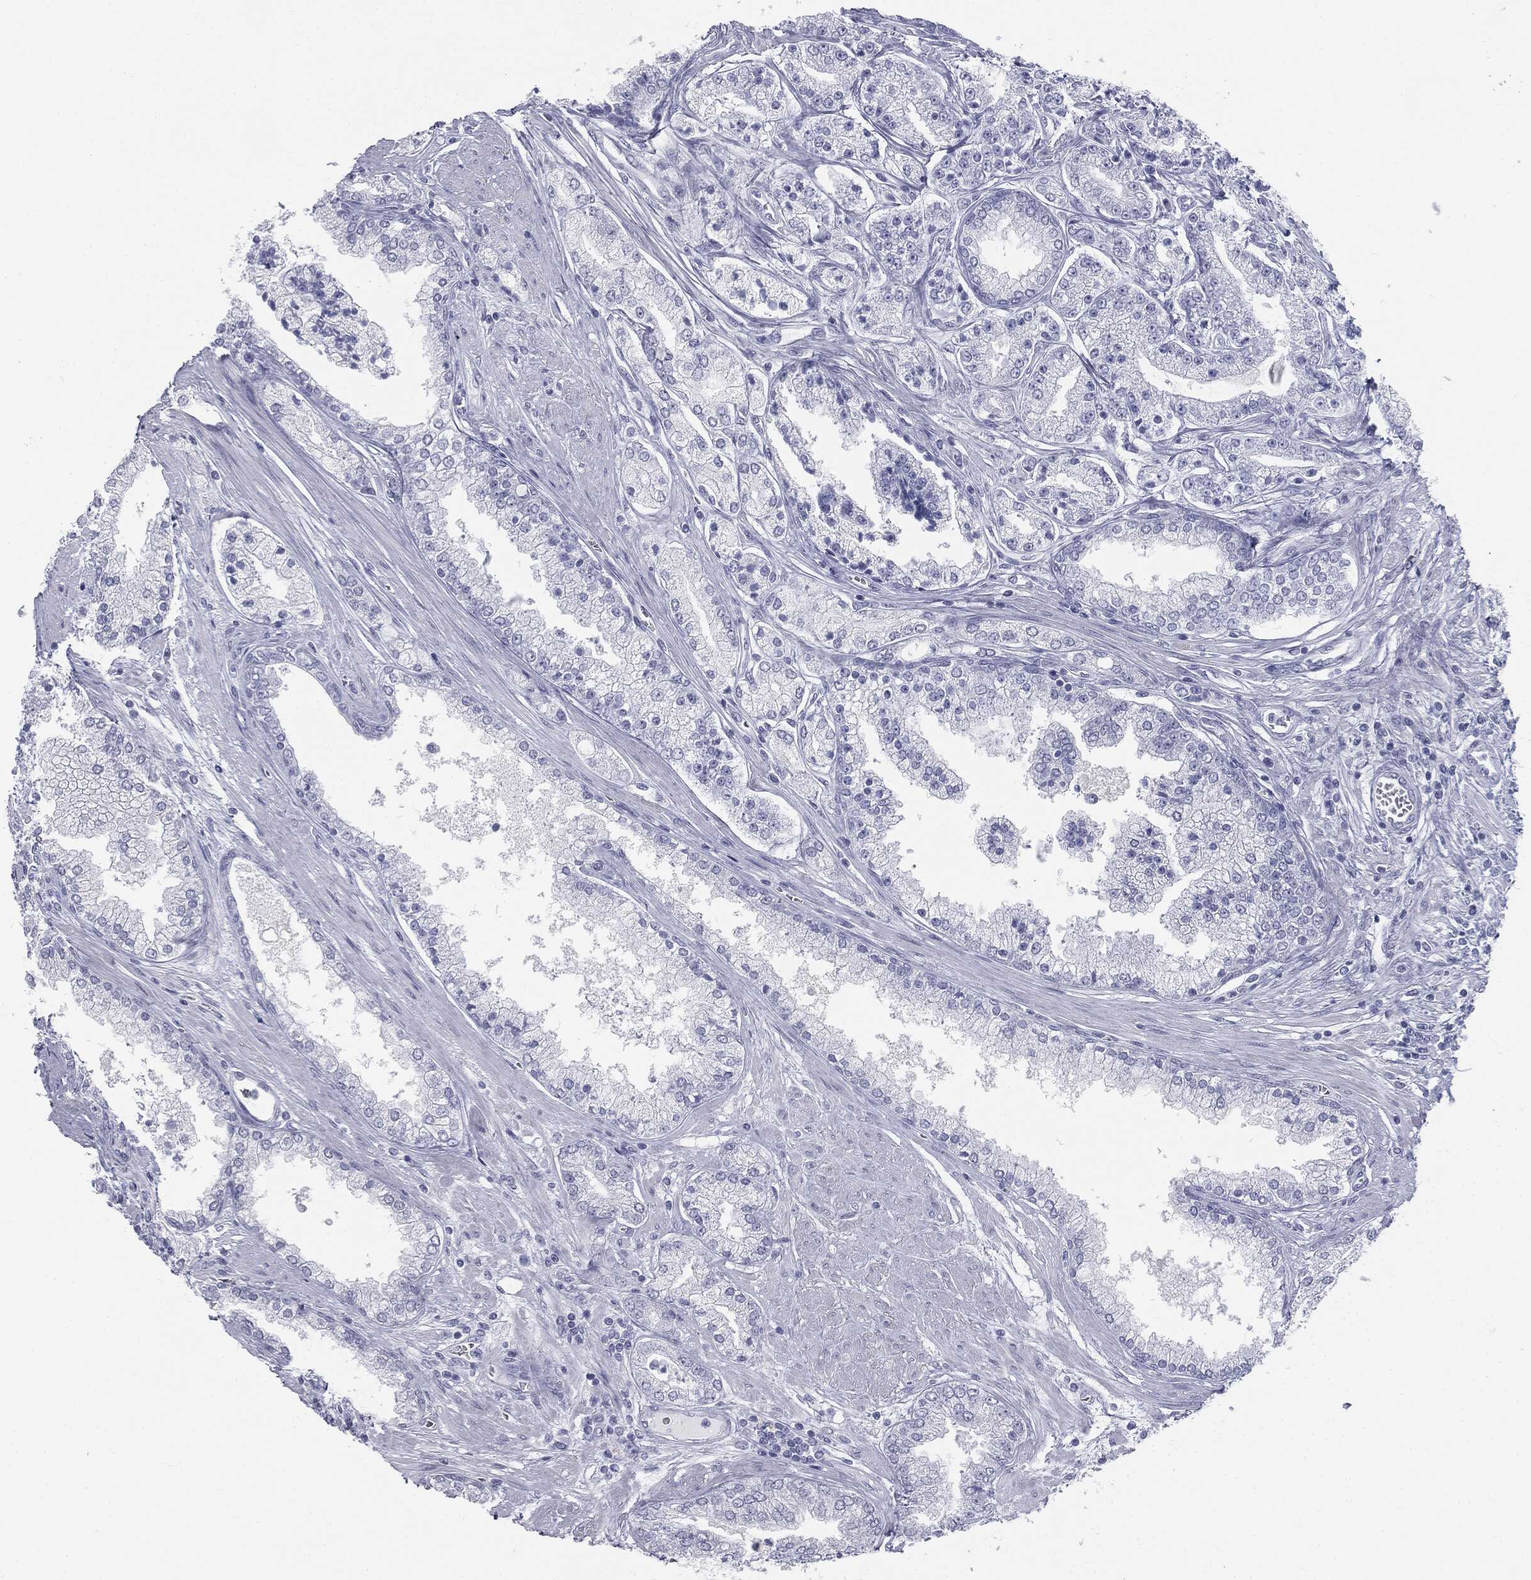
{"staining": {"intensity": "negative", "quantity": "none", "location": "none"}, "tissue": "prostate cancer", "cell_type": "Tumor cells", "image_type": "cancer", "snomed": [{"axis": "morphology", "description": "Adenocarcinoma, High grade"}, {"axis": "topography", "description": "Prostate"}], "caption": "Immunohistochemistry (IHC) of adenocarcinoma (high-grade) (prostate) exhibits no staining in tumor cells.", "gene": "TPO", "patient": {"sex": "male", "age": 66}}